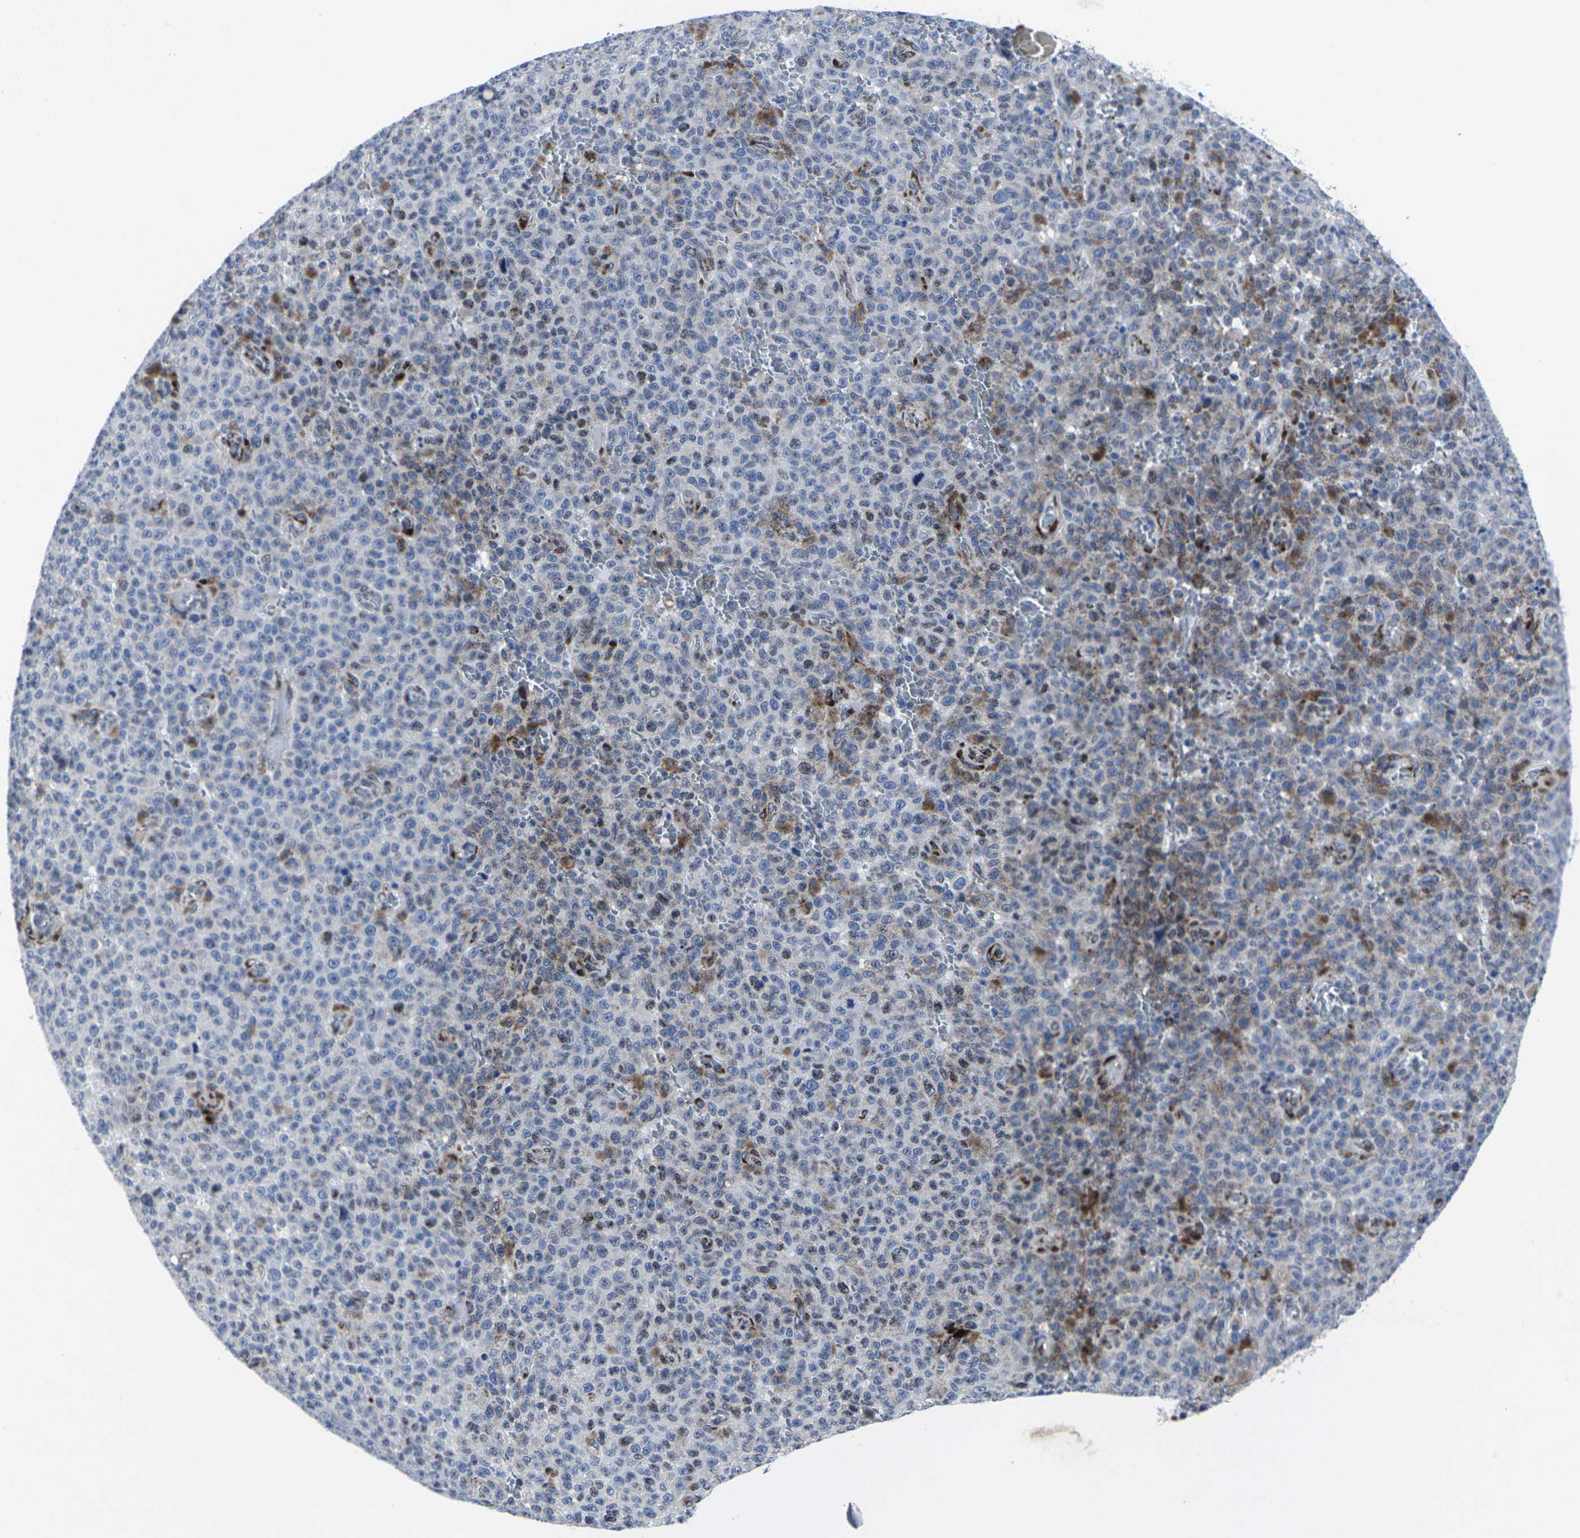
{"staining": {"intensity": "moderate", "quantity": "25%-75%", "location": "cytoplasmic/membranous"}, "tissue": "melanoma", "cell_type": "Tumor cells", "image_type": "cancer", "snomed": [{"axis": "morphology", "description": "Malignant melanoma, NOS"}, {"axis": "topography", "description": "Skin"}], "caption": "Moderate cytoplasmic/membranous staining is identified in approximately 25%-75% of tumor cells in melanoma.", "gene": "RPN1", "patient": {"sex": "female", "age": 82}}